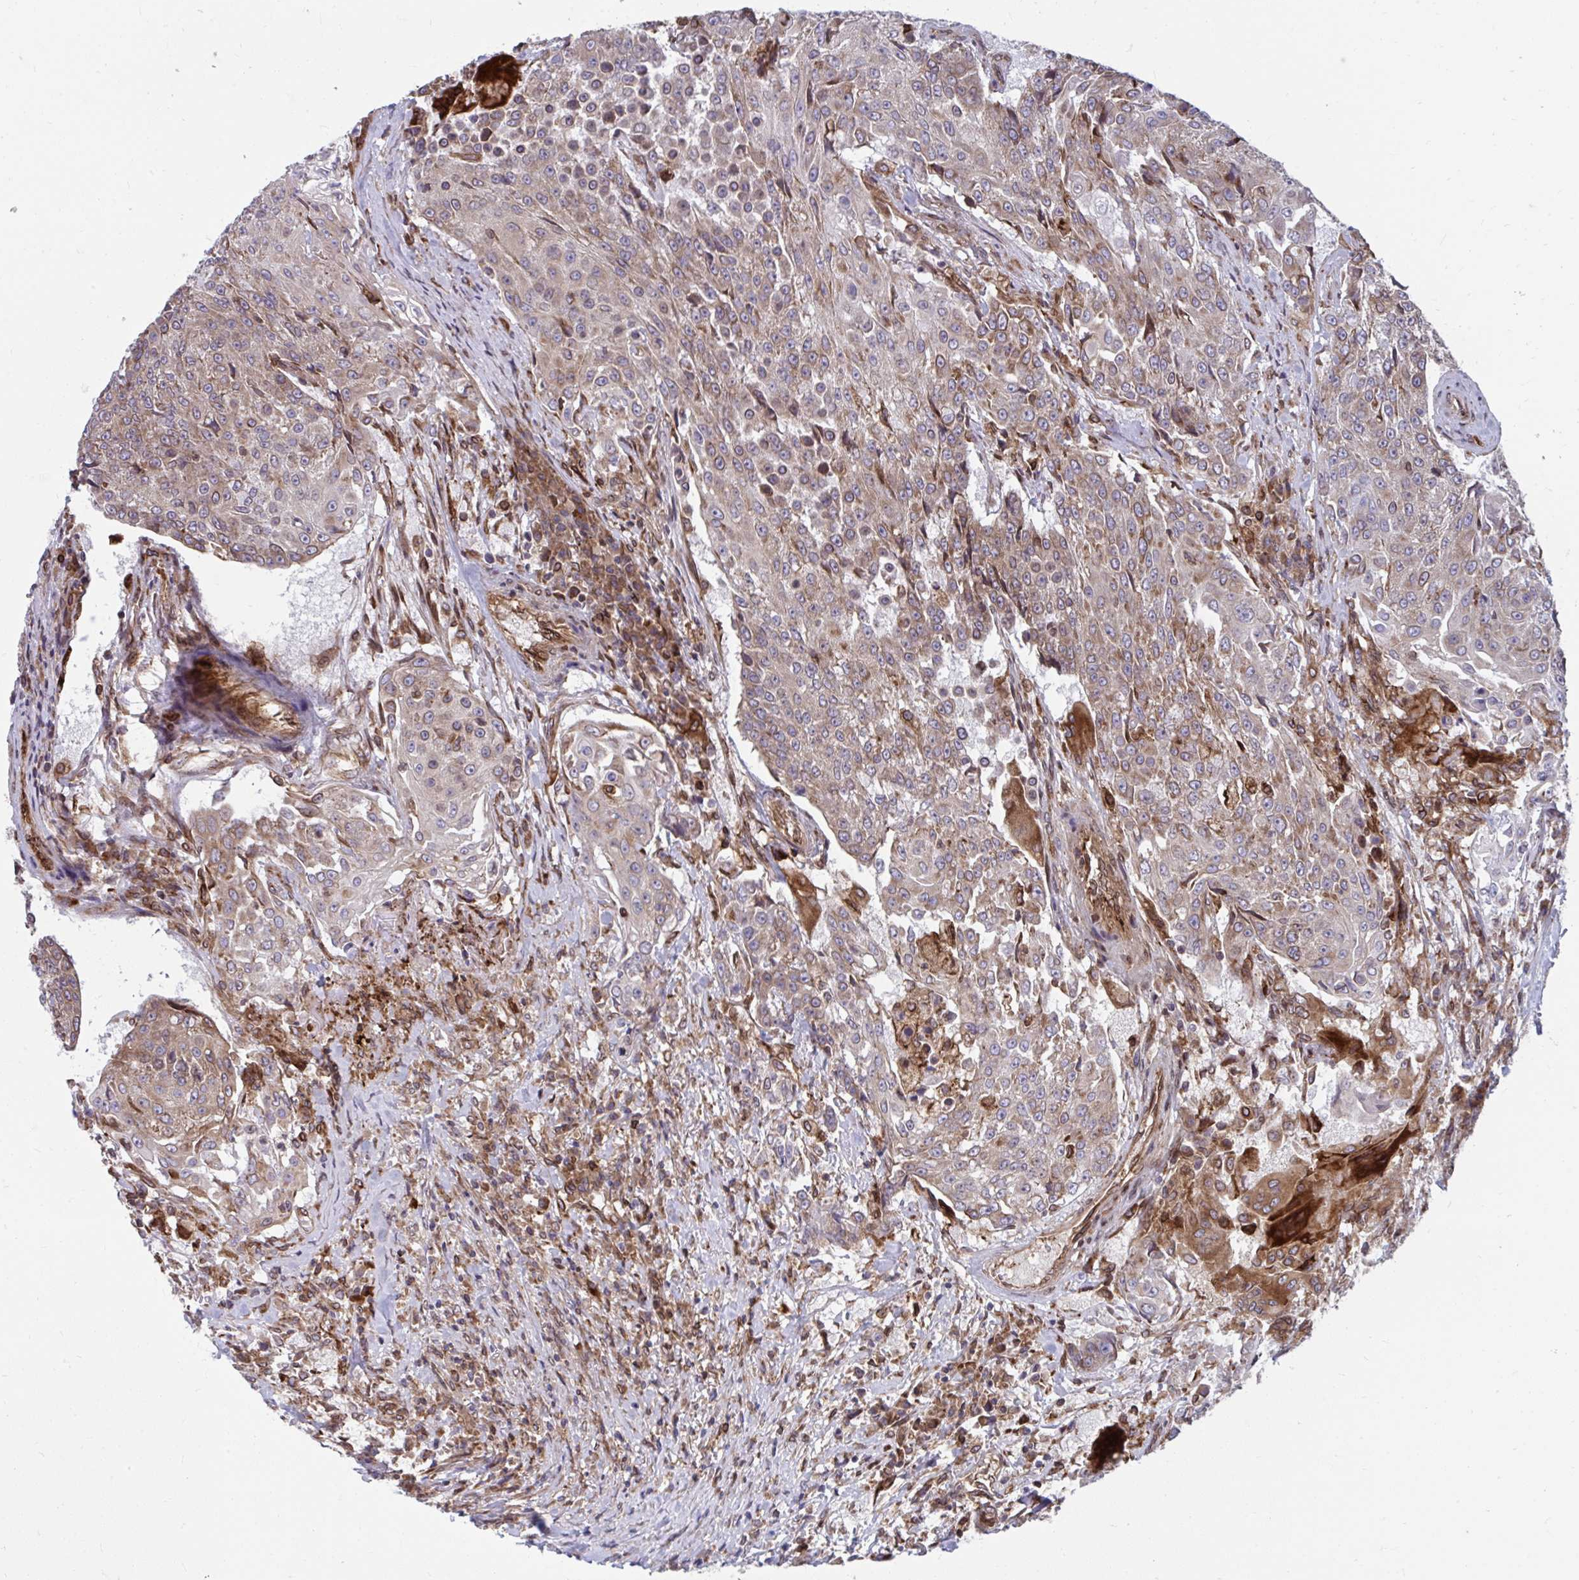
{"staining": {"intensity": "weak", "quantity": "25%-75%", "location": "cytoplasmic/membranous"}, "tissue": "urothelial cancer", "cell_type": "Tumor cells", "image_type": "cancer", "snomed": [{"axis": "morphology", "description": "Urothelial carcinoma, High grade"}, {"axis": "topography", "description": "Urinary bladder"}], "caption": "Immunohistochemical staining of human urothelial carcinoma (high-grade) reveals weak cytoplasmic/membranous protein staining in approximately 25%-75% of tumor cells.", "gene": "STIM2", "patient": {"sex": "female", "age": 63}}